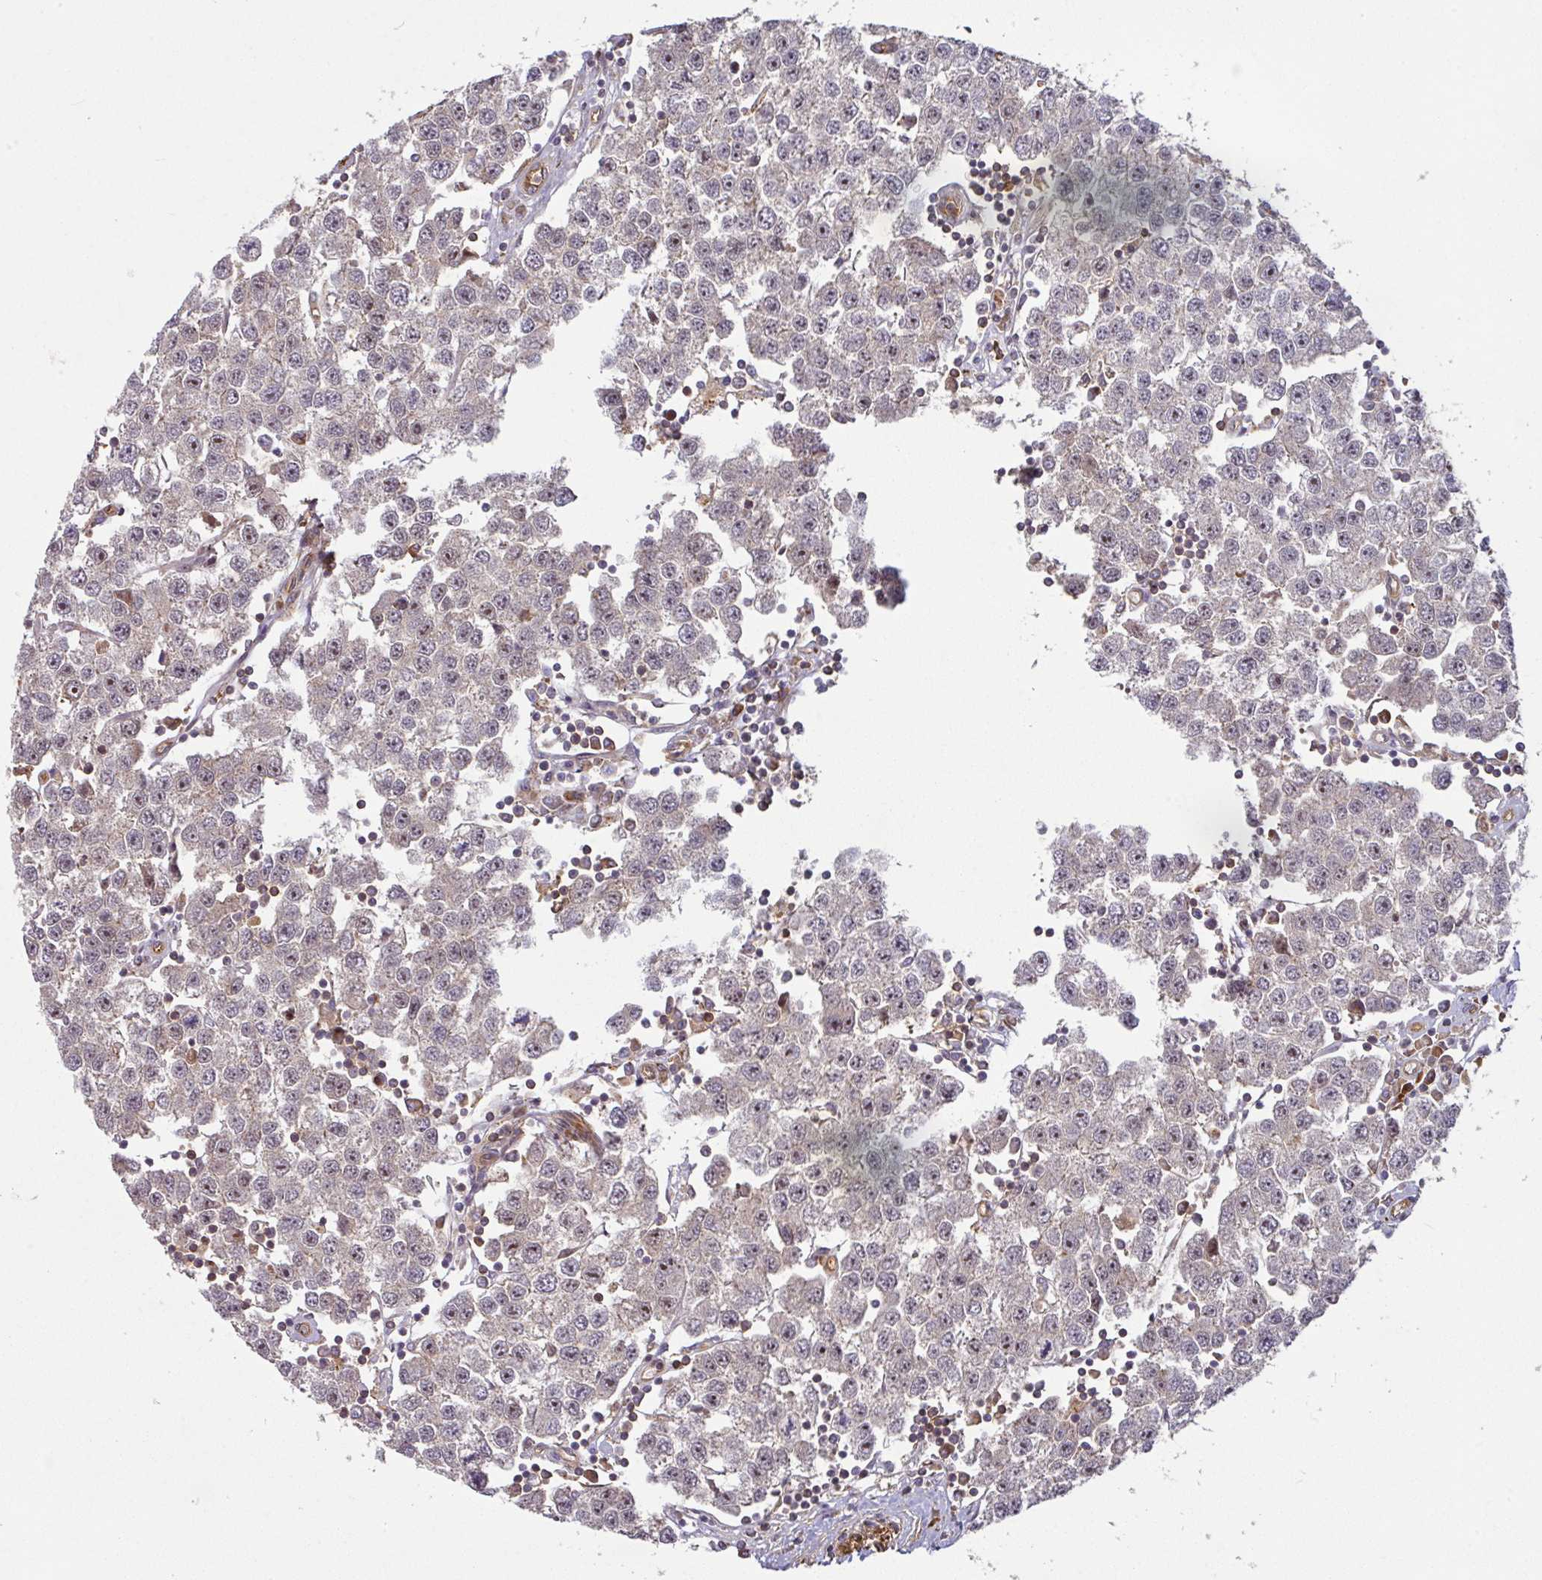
{"staining": {"intensity": "moderate", "quantity": "<25%", "location": "nuclear"}, "tissue": "testis cancer", "cell_type": "Tumor cells", "image_type": "cancer", "snomed": [{"axis": "morphology", "description": "Seminoma, NOS"}, {"axis": "topography", "description": "Testis"}], "caption": "DAB immunohistochemical staining of testis cancer (seminoma) displays moderate nuclear protein staining in about <25% of tumor cells.", "gene": "CASP2", "patient": {"sex": "male", "age": 34}}